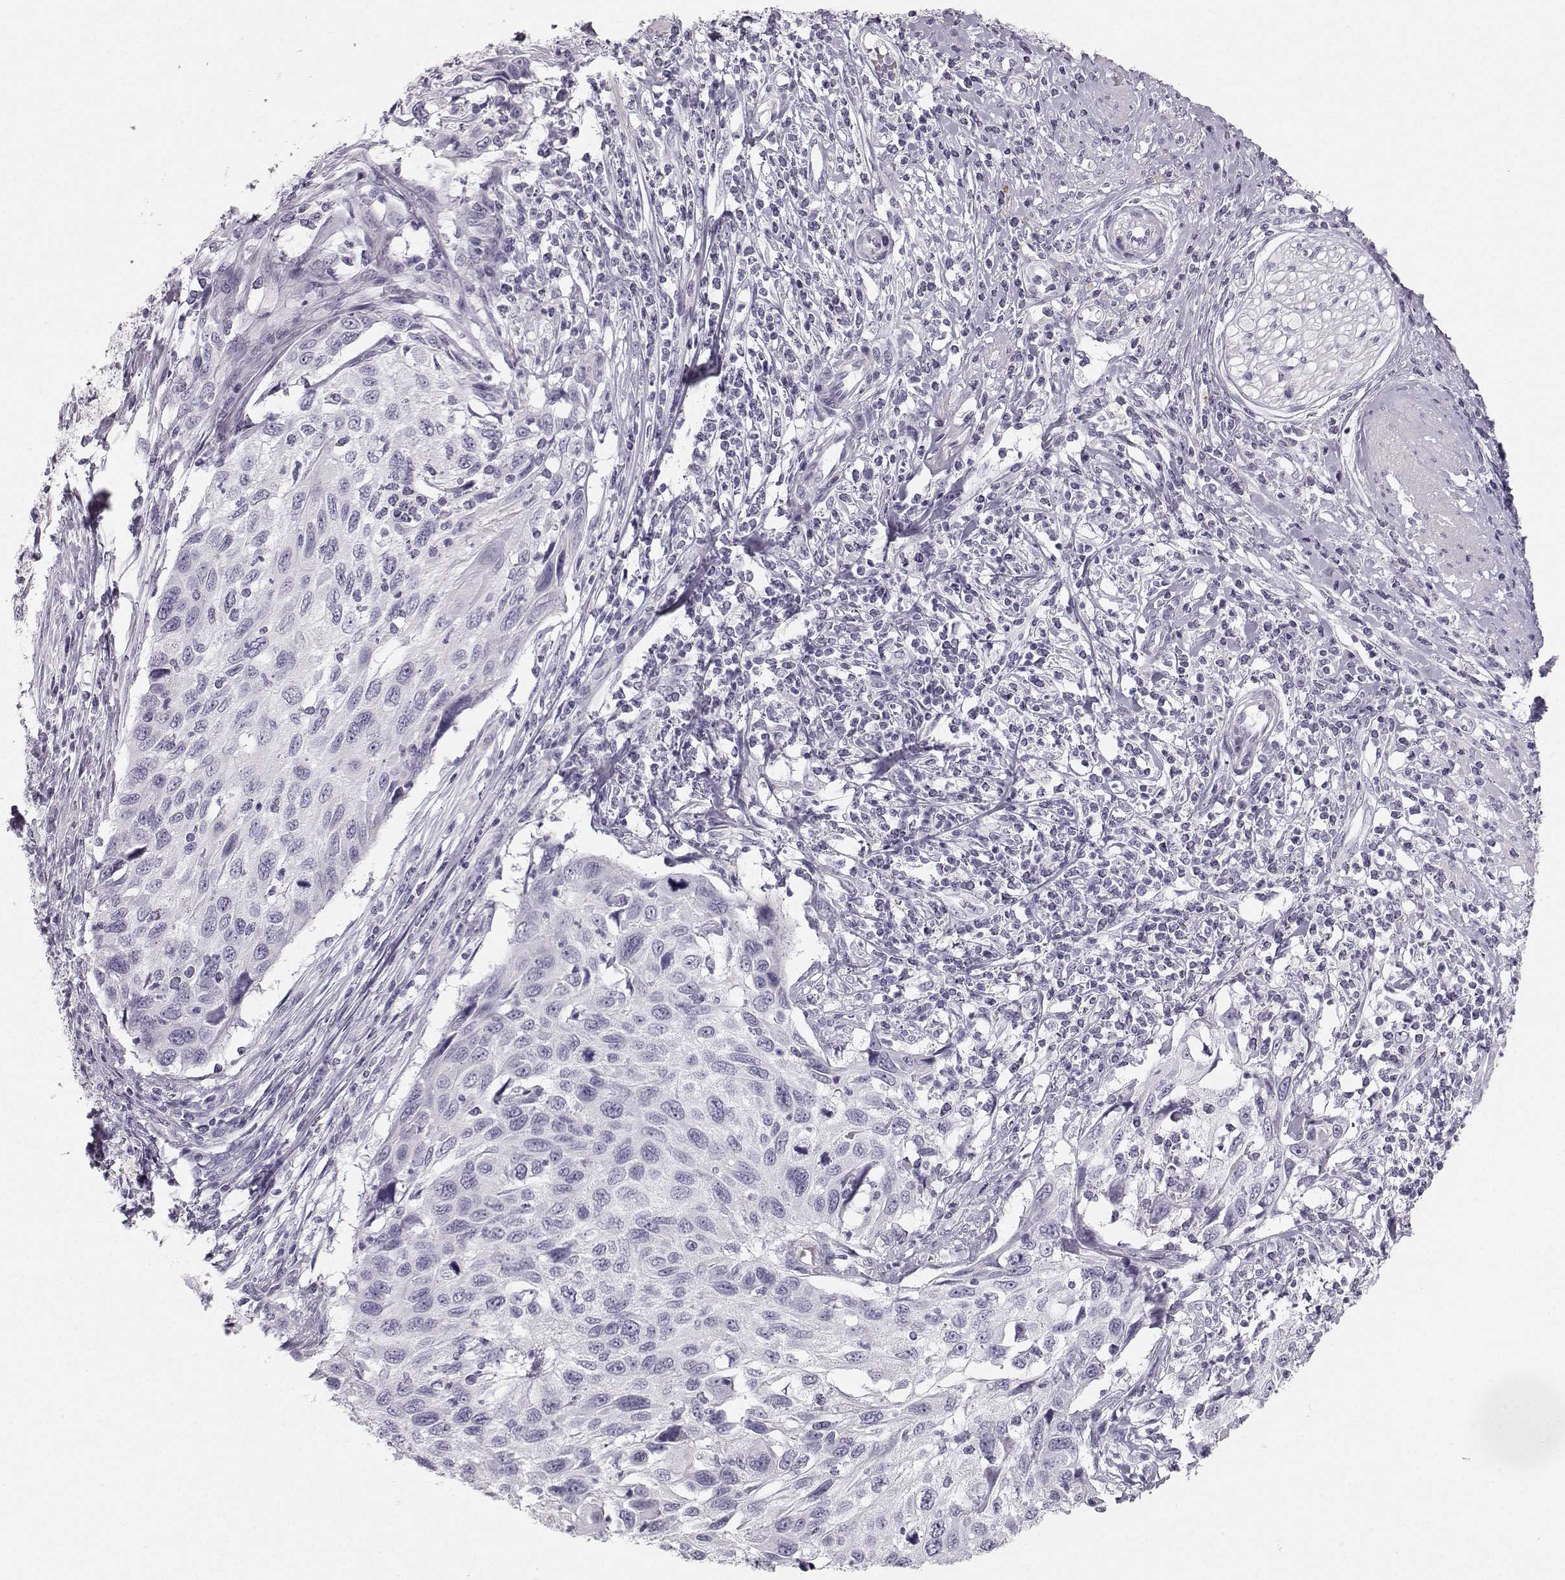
{"staining": {"intensity": "negative", "quantity": "none", "location": "none"}, "tissue": "cervical cancer", "cell_type": "Tumor cells", "image_type": "cancer", "snomed": [{"axis": "morphology", "description": "Squamous cell carcinoma, NOS"}, {"axis": "topography", "description": "Cervix"}], "caption": "Tumor cells are negative for brown protein staining in squamous cell carcinoma (cervical).", "gene": "CASR", "patient": {"sex": "female", "age": 70}}